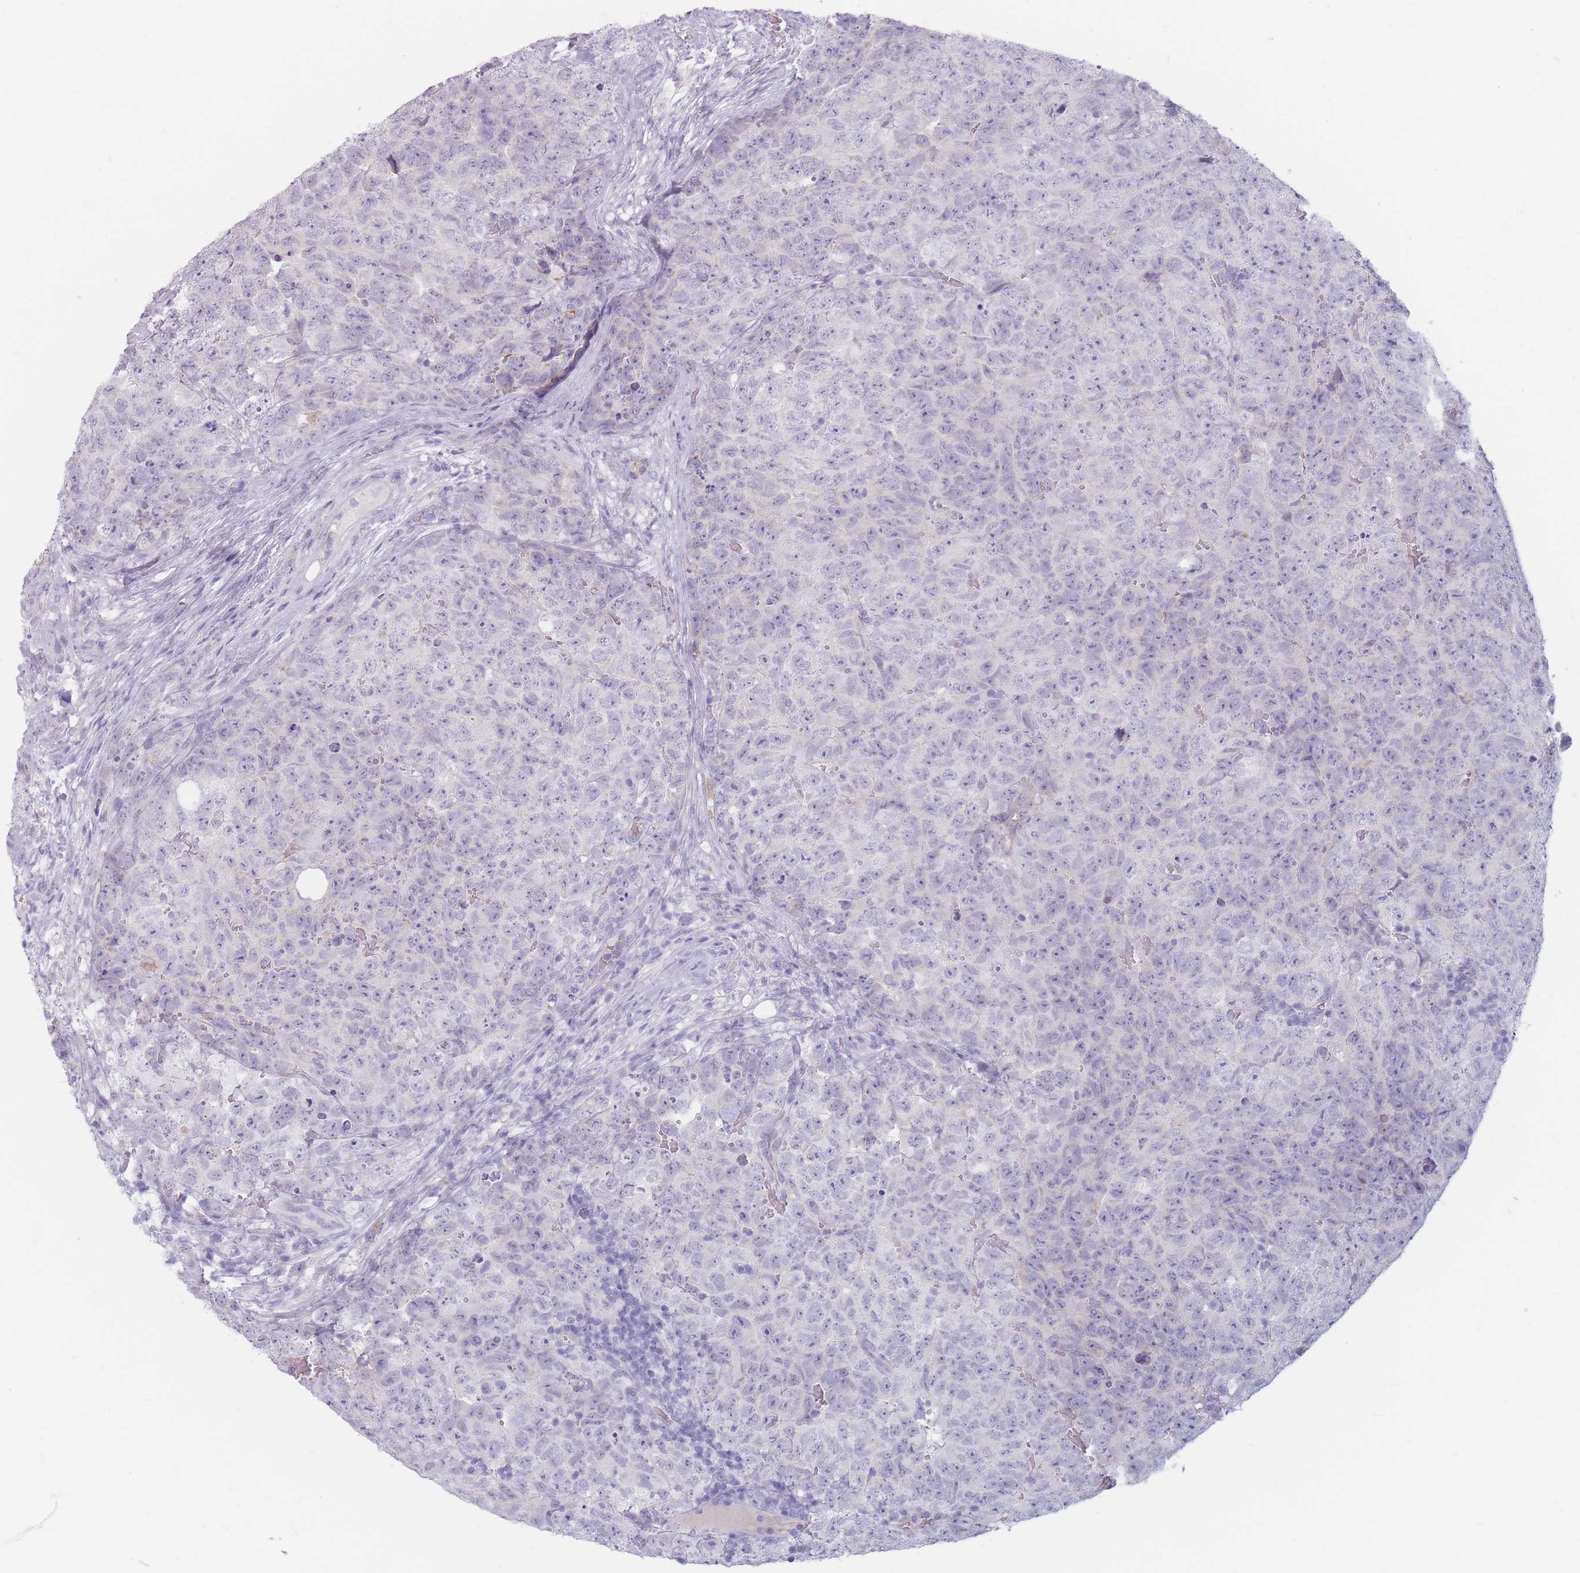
{"staining": {"intensity": "negative", "quantity": "none", "location": "none"}, "tissue": "testis cancer", "cell_type": "Tumor cells", "image_type": "cancer", "snomed": [{"axis": "morphology", "description": "Seminoma, NOS"}, {"axis": "morphology", "description": "Teratoma, malignant, NOS"}, {"axis": "topography", "description": "Testis"}], "caption": "Tumor cells are negative for brown protein staining in seminoma (testis).", "gene": "PIGM", "patient": {"sex": "male", "age": 34}}